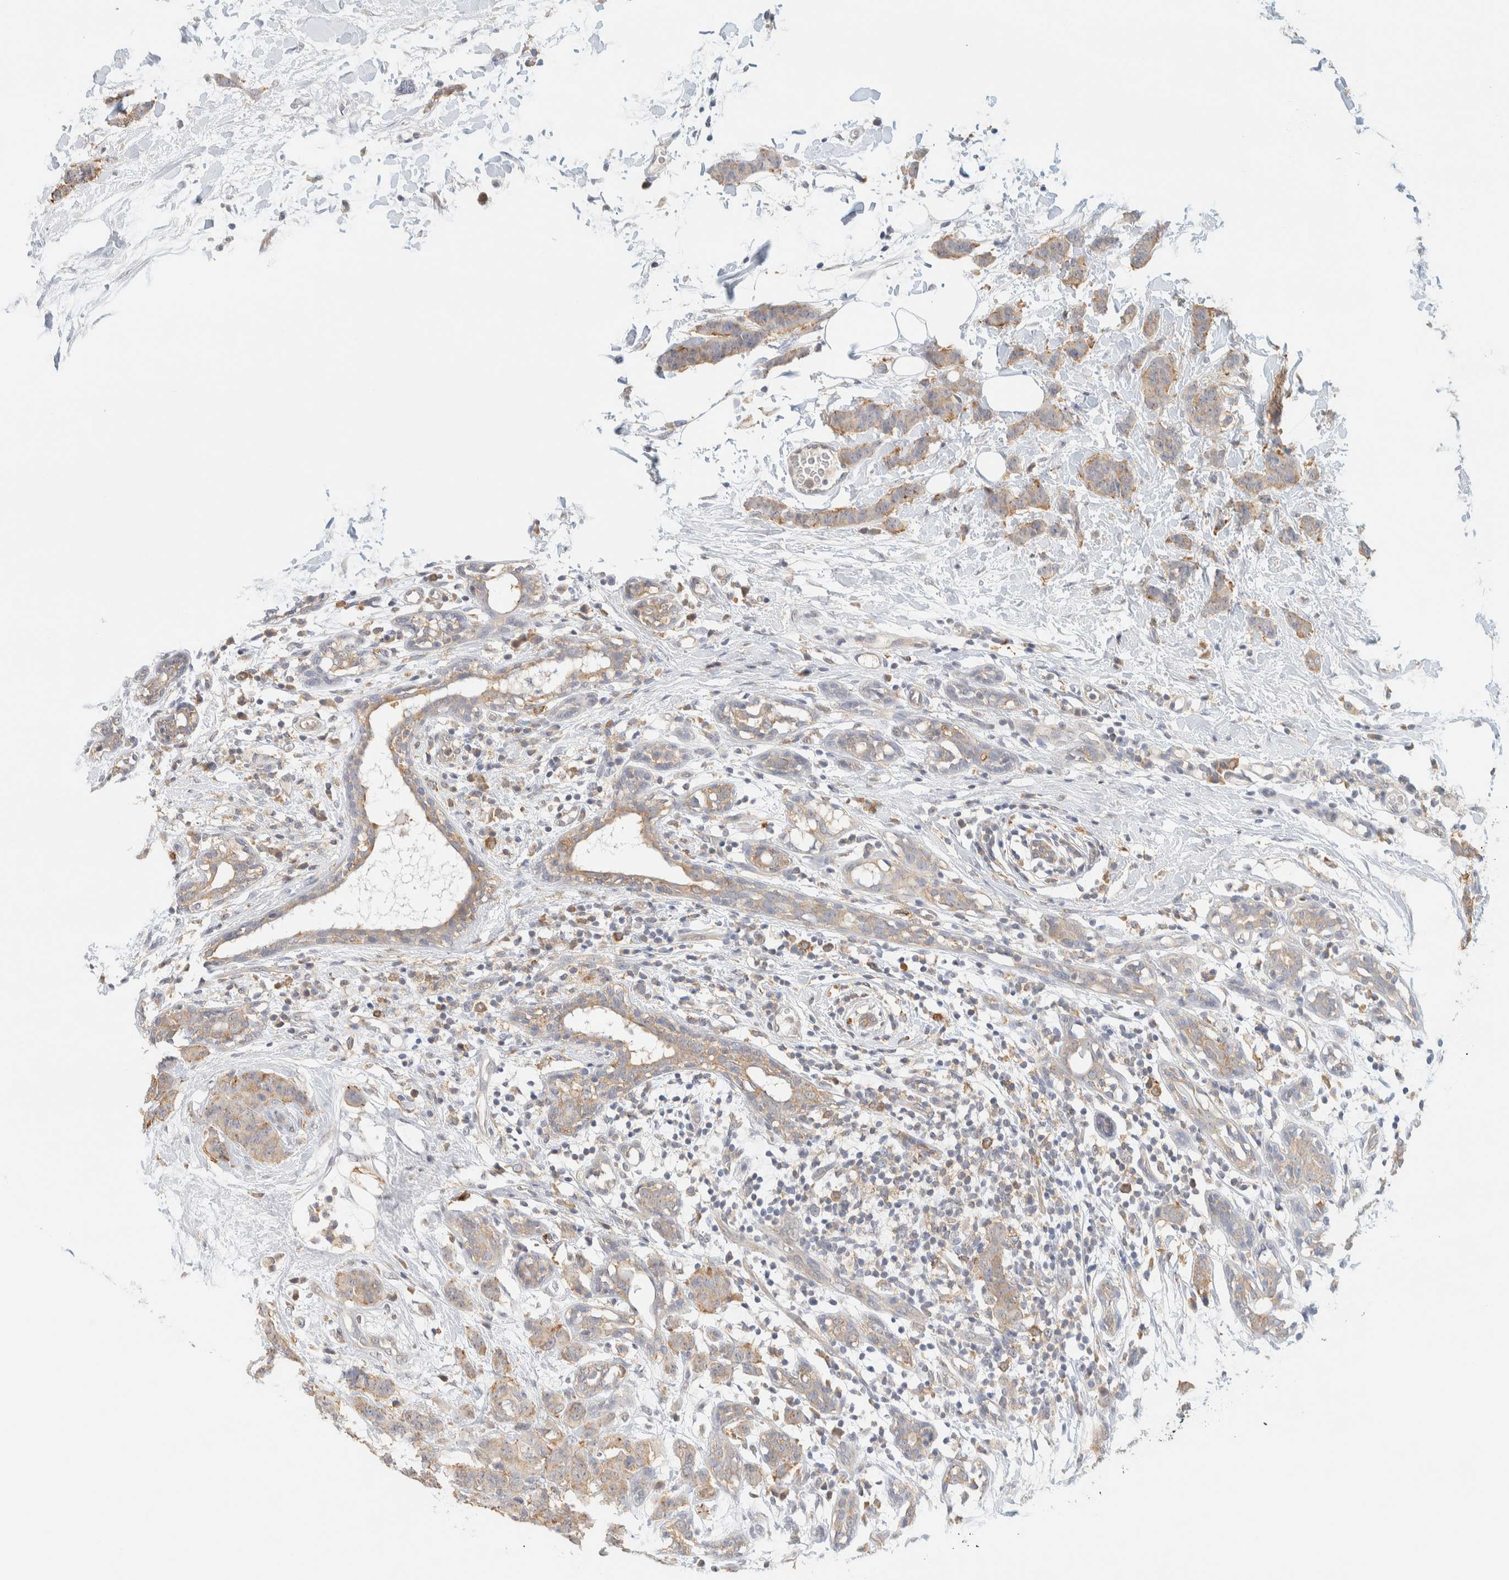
{"staining": {"intensity": "weak", "quantity": ">75%", "location": "cytoplasmic/membranous"}, "tissue": "breast cancer", "cell_type": "Tumor cells", "image_type": "cancer", "snomed": [{"axis": "morphology", "description": "Normal tissue, NOS"}, {"axis": "morphology", "description": "Duct carcinoma"}, {"axis": "topography", "description": "Breast"}], "caption": "Human breast cancer stained with a brown dye demonstrates weak cytoplasmic/membranous positive expression in approximately >75% of tumor cells.", "gene": "TBC1D8B", "patient": {"sex": "female", "age": 40}}